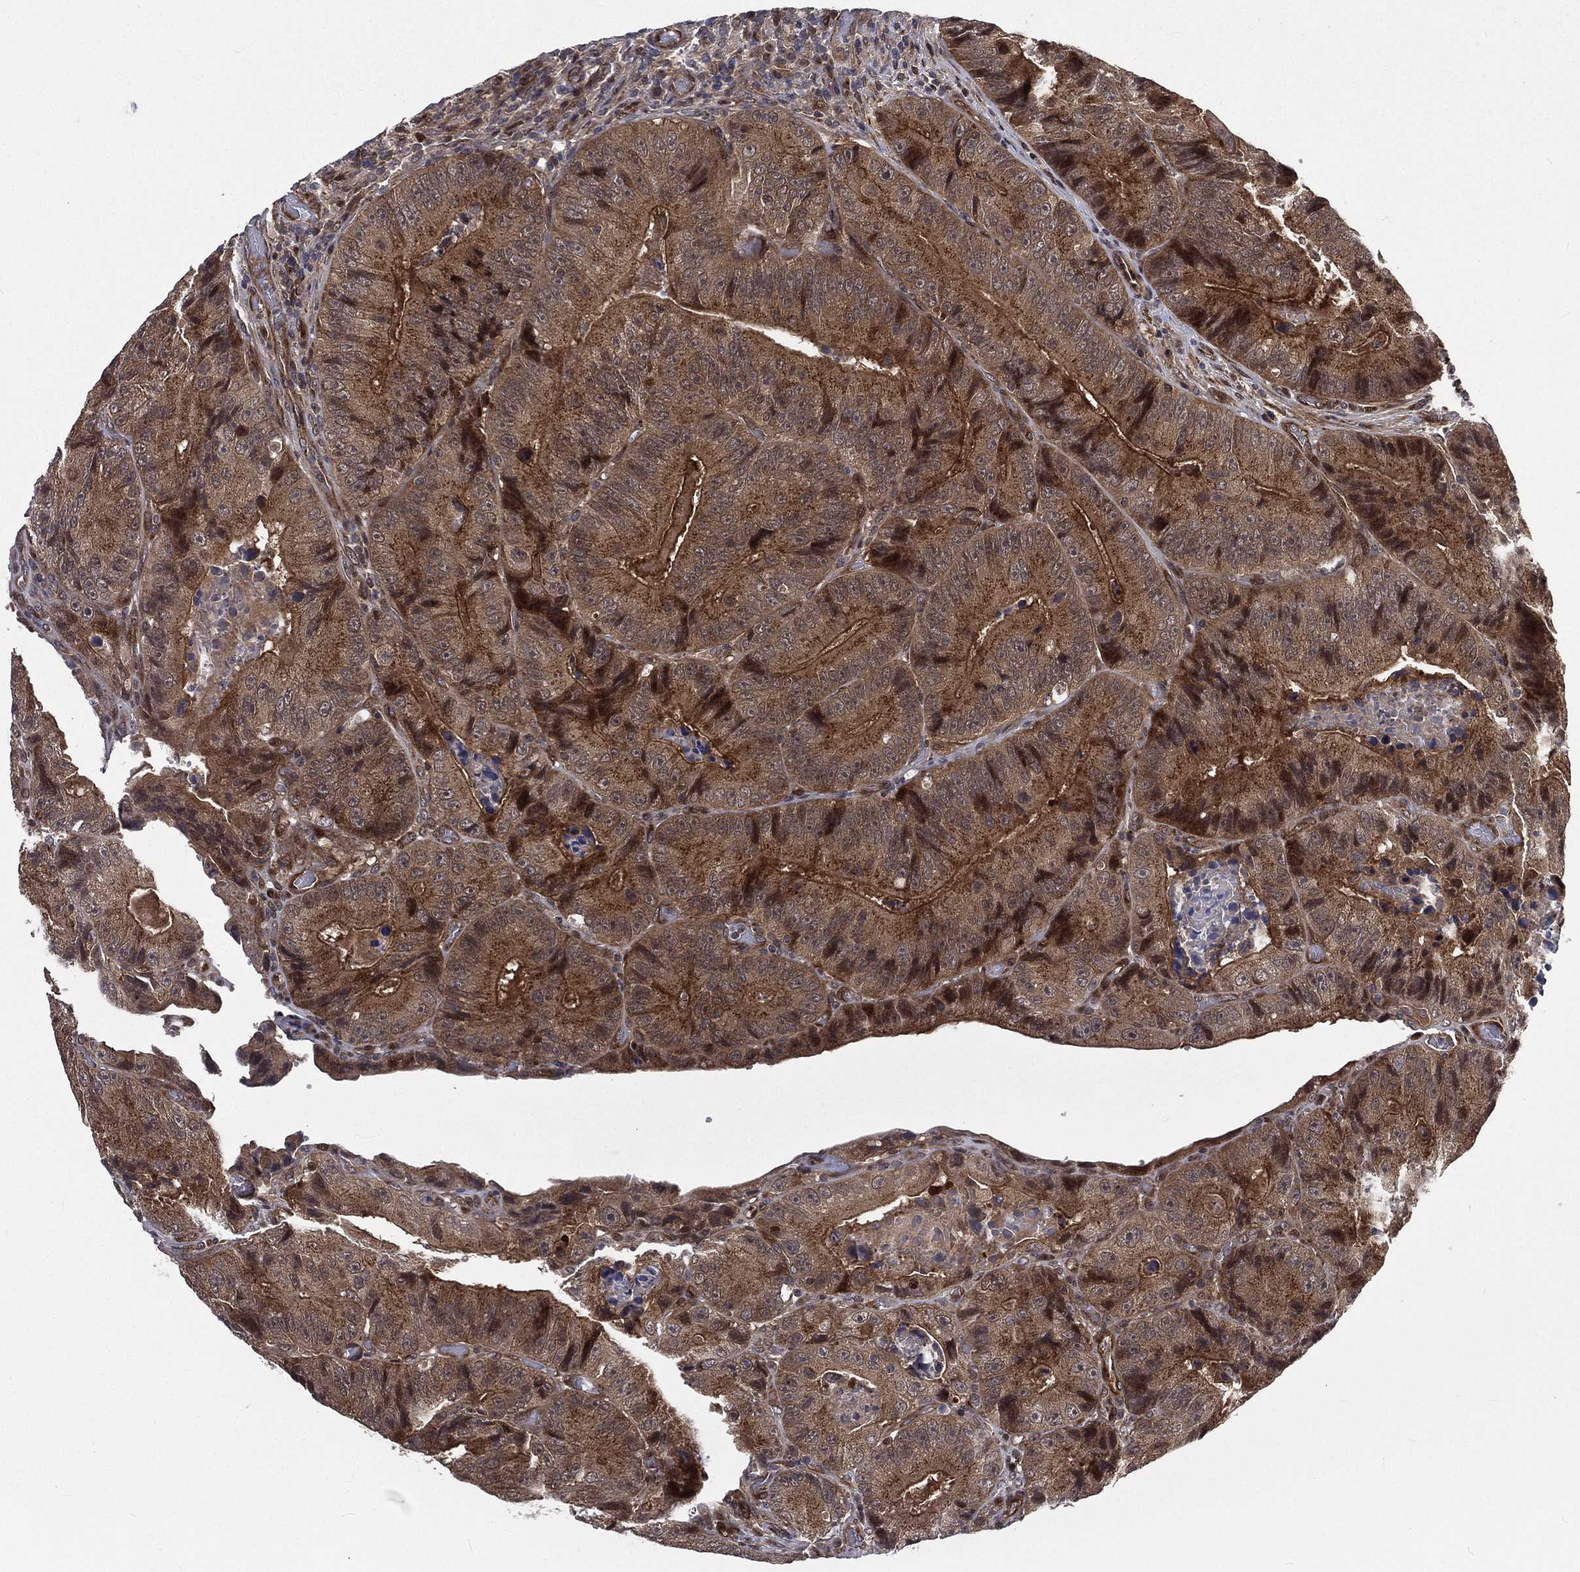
{"staining": {"intensity": "moderate", "quantity": "25%-75%", "location": "cytoplasmic/membranous"}, "tissue": "colorectal cancer", "cell_type": "Tumor cells", "image_type": "cancer", "snomed": [{"axis": "morphology", "description": "Adenocarcinoma, NOS"}, {"axis": "topography", "description": "Colon"}], "caption": "A medium amount of moderate cytoplasmic/membranous staining is present in approximately 25%-75% of tumor cells in colorectal cancer tissue.", "gene": "ARL3", "patient": {"sex": "female", "age": 86}}